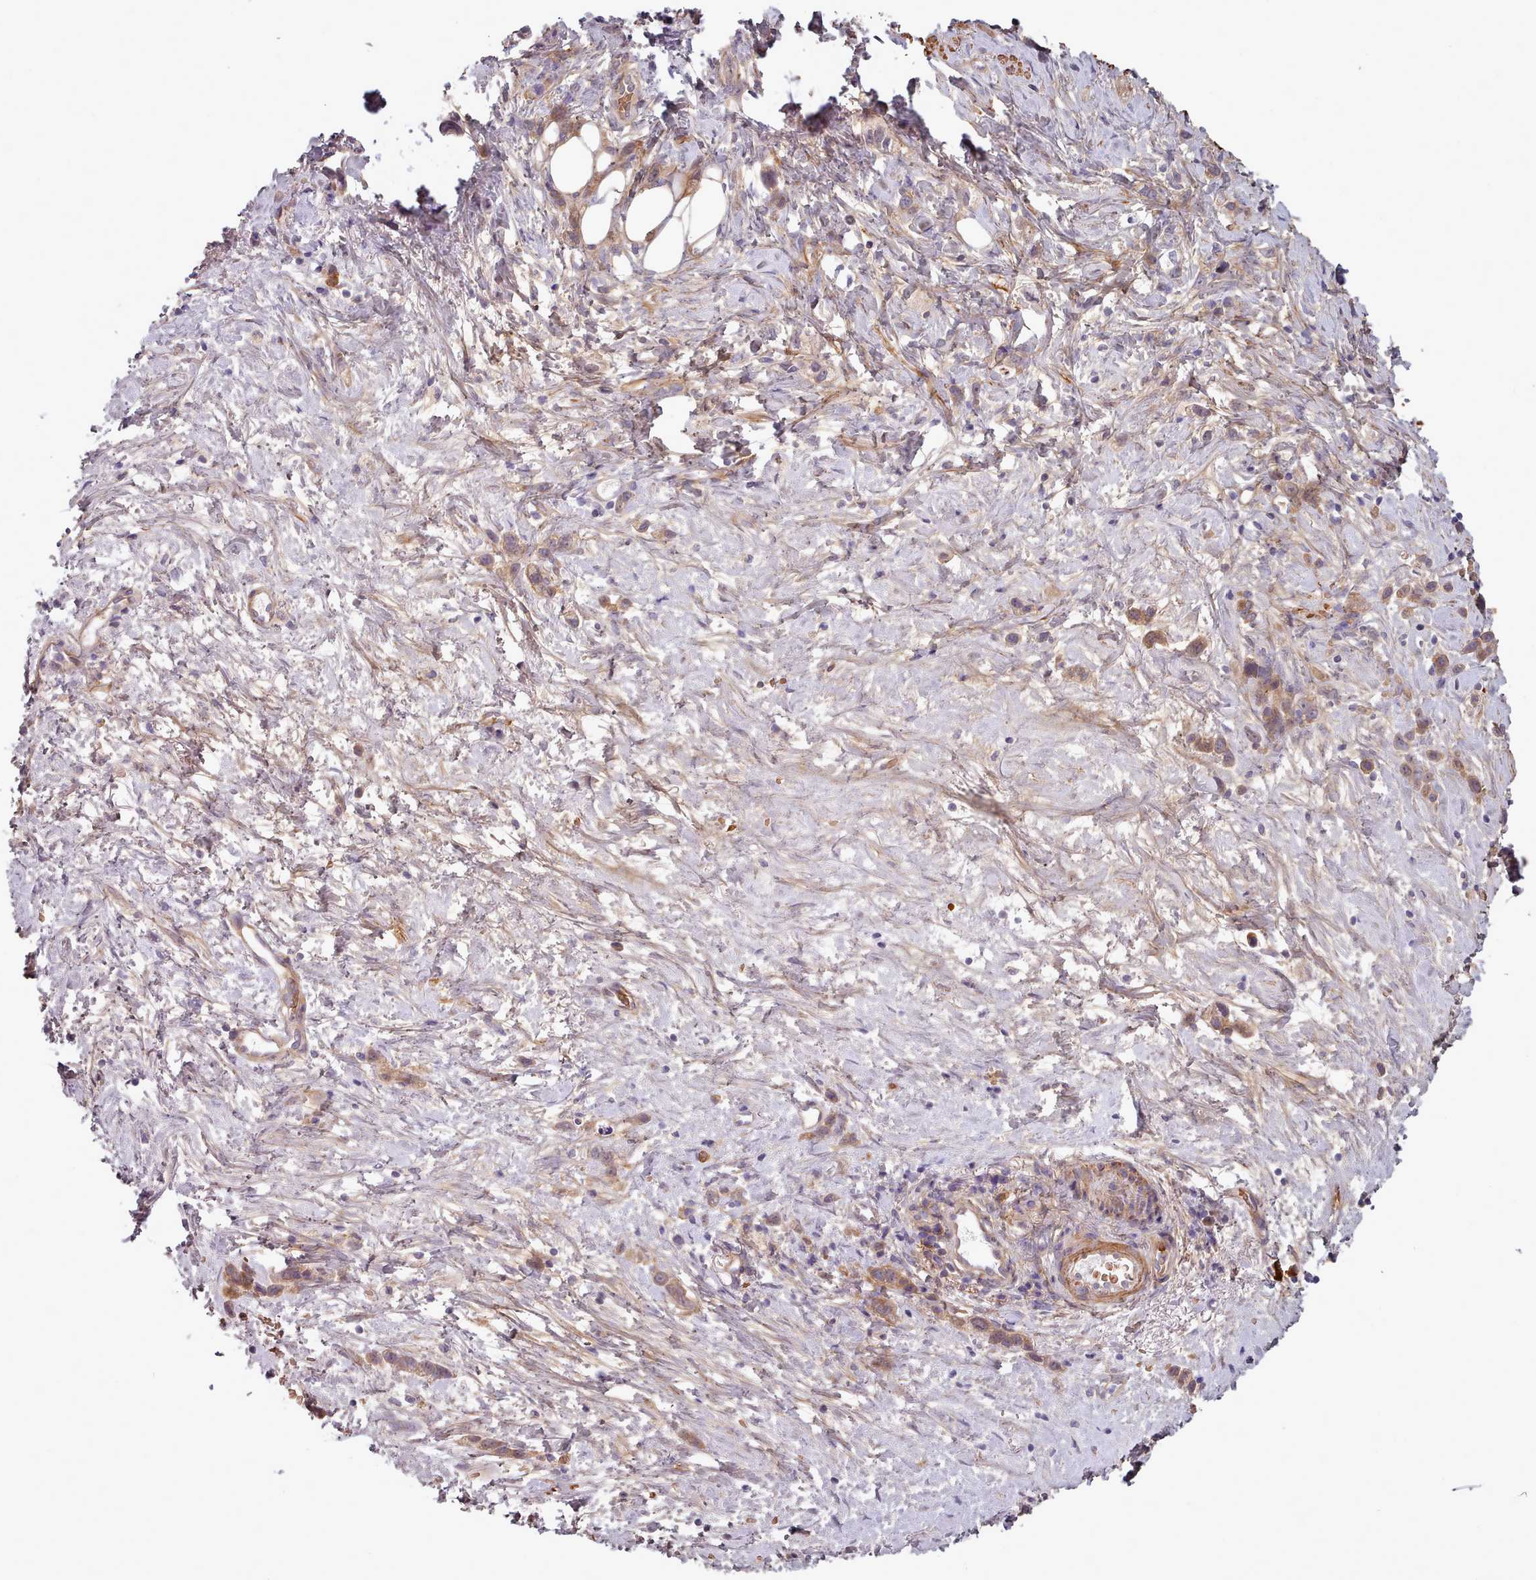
{"staining": {"intensity": "moderate", "quantity": "25%-75%", "location": "cytoplasmic/membranous,nuclear"}, "tissue": "stomach cancer", "cell_type": "Tumor cells", "image_type": "cancer", "snomed": [{"axis": "morphology", "description": "Adenocarcinoma, NOS"}, {"axis": "topography", "description": "Stomach"}], "caption": "There is medium levels of moderate cytoplasmic/membranous and nuclear positivity in tumor cells of adenocarcinoma (stomach), as demonstrated by immunohistochemical staining (brown color).", "gene": "CLNS1A", "patient": {"sex": "female", "age": 65}}